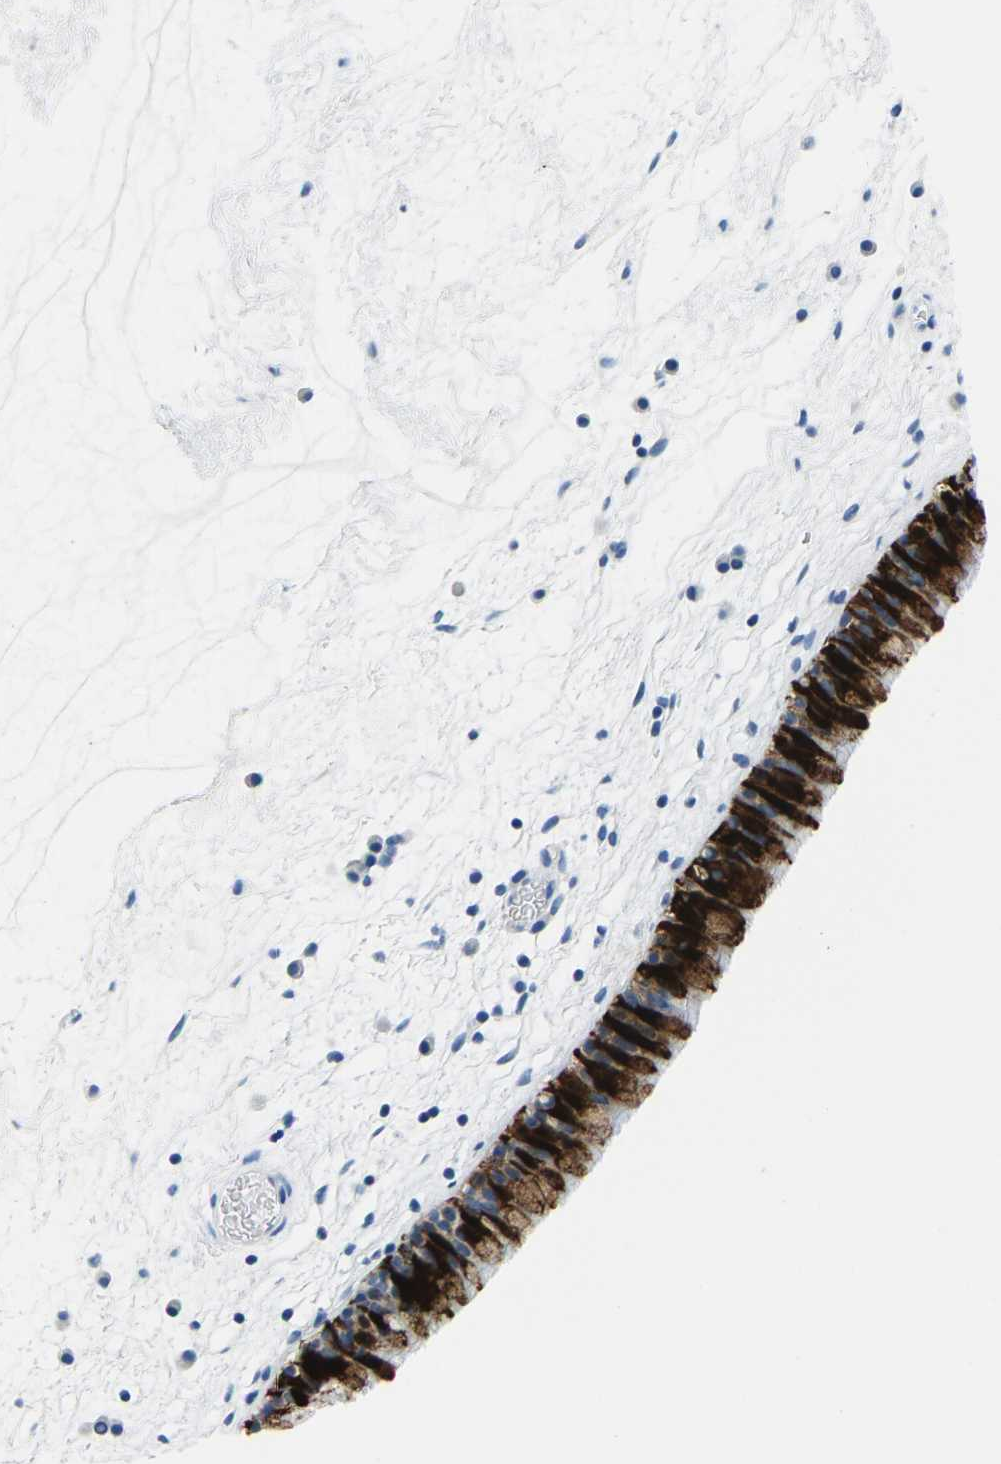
{"staining": {"intensity": "strong", "quantity": ">75%", "location": "cytoplasmic/membranous"}, "tissue": "nasopharynx", "cell_type": "Respiratory epithelial cells", "image_type": "normal", "snomed": [{"axis": "morphology", "description": "Normal tissue, NOS"}, {"axis": "morphology", "description": "Inflammation, NOS"}, {"axis": "topography", "description": "Nasopharynx"}], "caption": "Strong cytoplasmic/membranous expression for a protein is identified in about >75% of respiratory epithelial cells of normal nasopharynx using IHC.", "gene": "SERPINB3", "patient": {"sex": "male", "age": 48}}